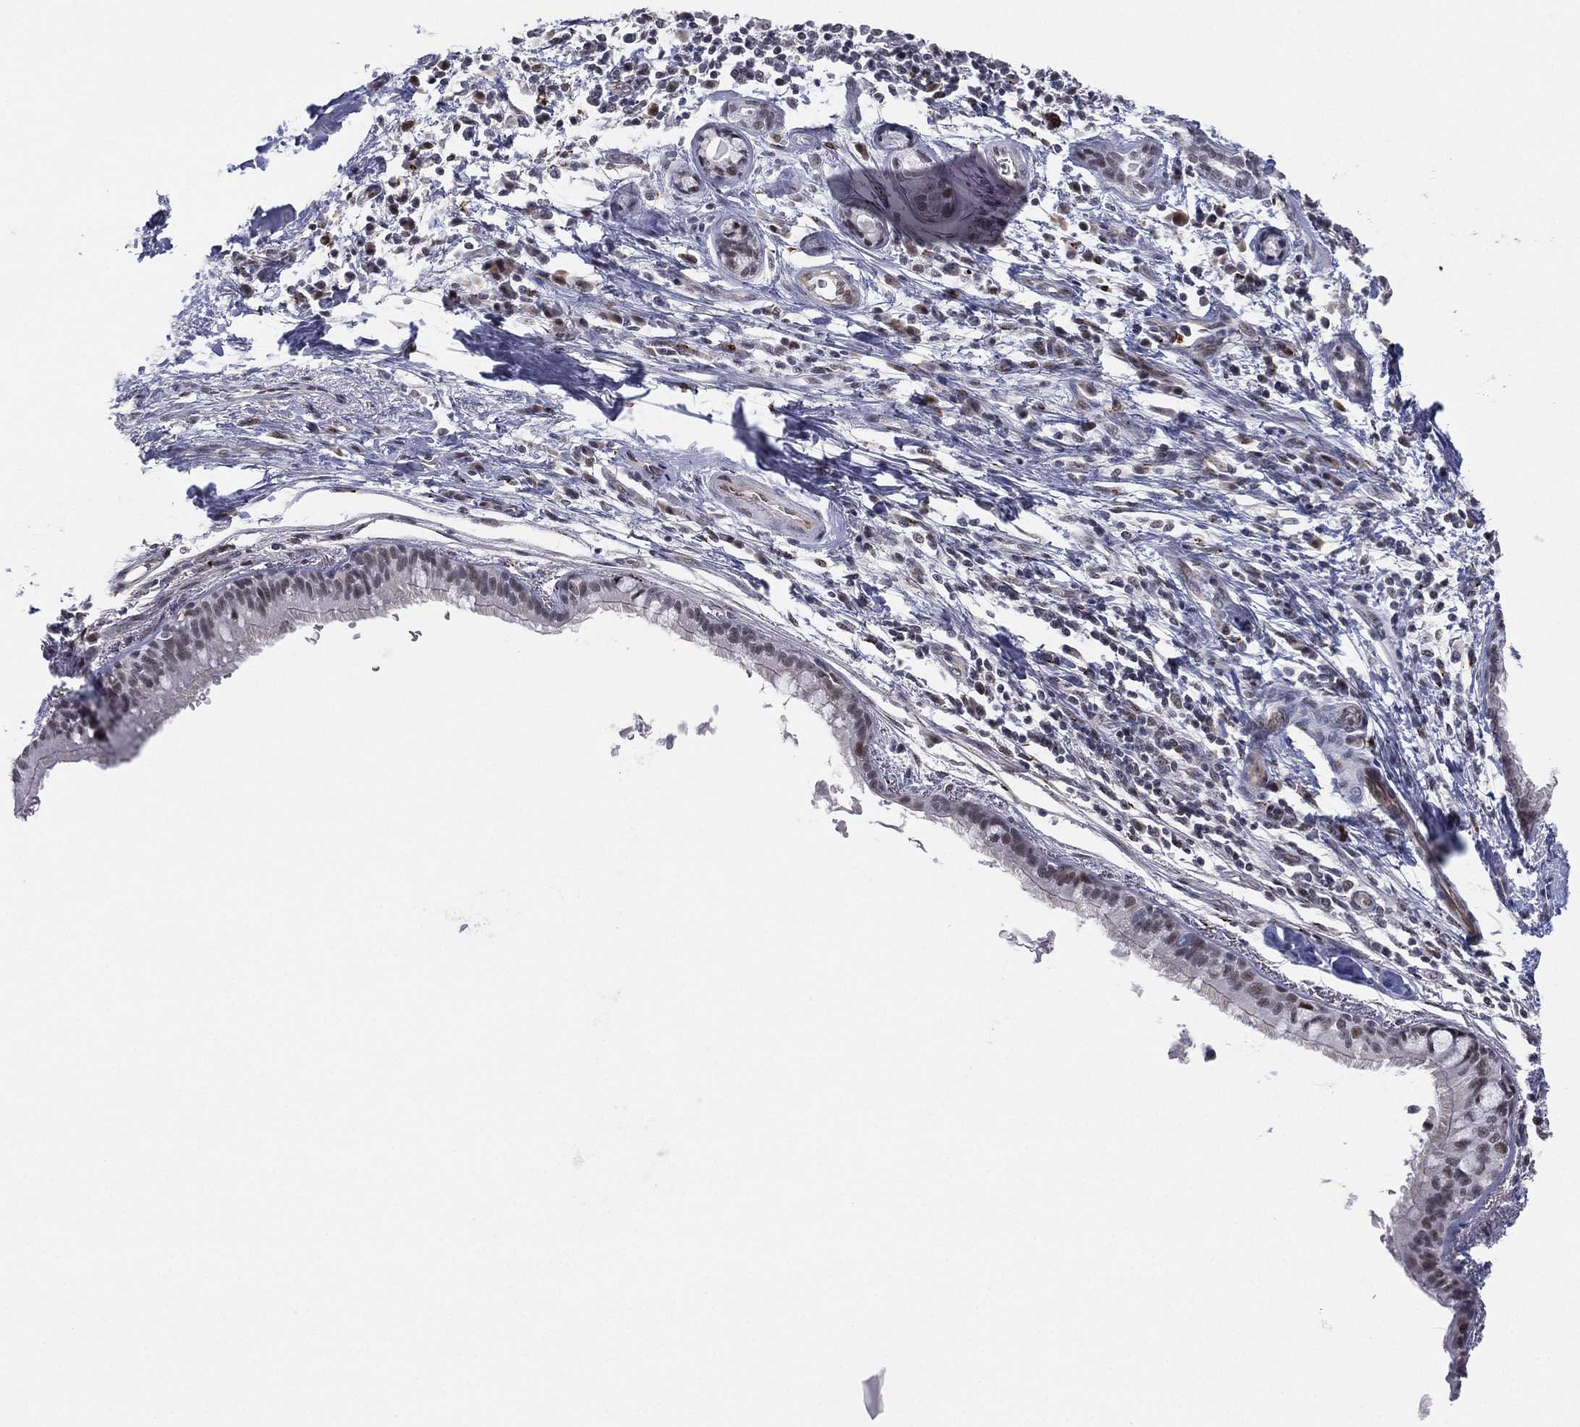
{"staining": {"intensity": "weak", "quantity": "<25%", "location": "nuclear"}, "tissue": "bronchus", "cell_type": "Respiratory epithelial cells", "image_type": "normal", "snomed": [{"axis": "morphology", "description": "Normal tissue, NOS"}, {"axis": "morphology", "description": "Squamous cell carcinoma, NOS"}, {"axis": "topography", "description": "Bronchus"}, {"axis": "topography", "description": "Lung"}], "caption": "The photomicrograph displays no significant expression in respiratory epithelial cells of bronchus.", "gene": "CD177", "patient": {"sex": "male", "age": 69}}